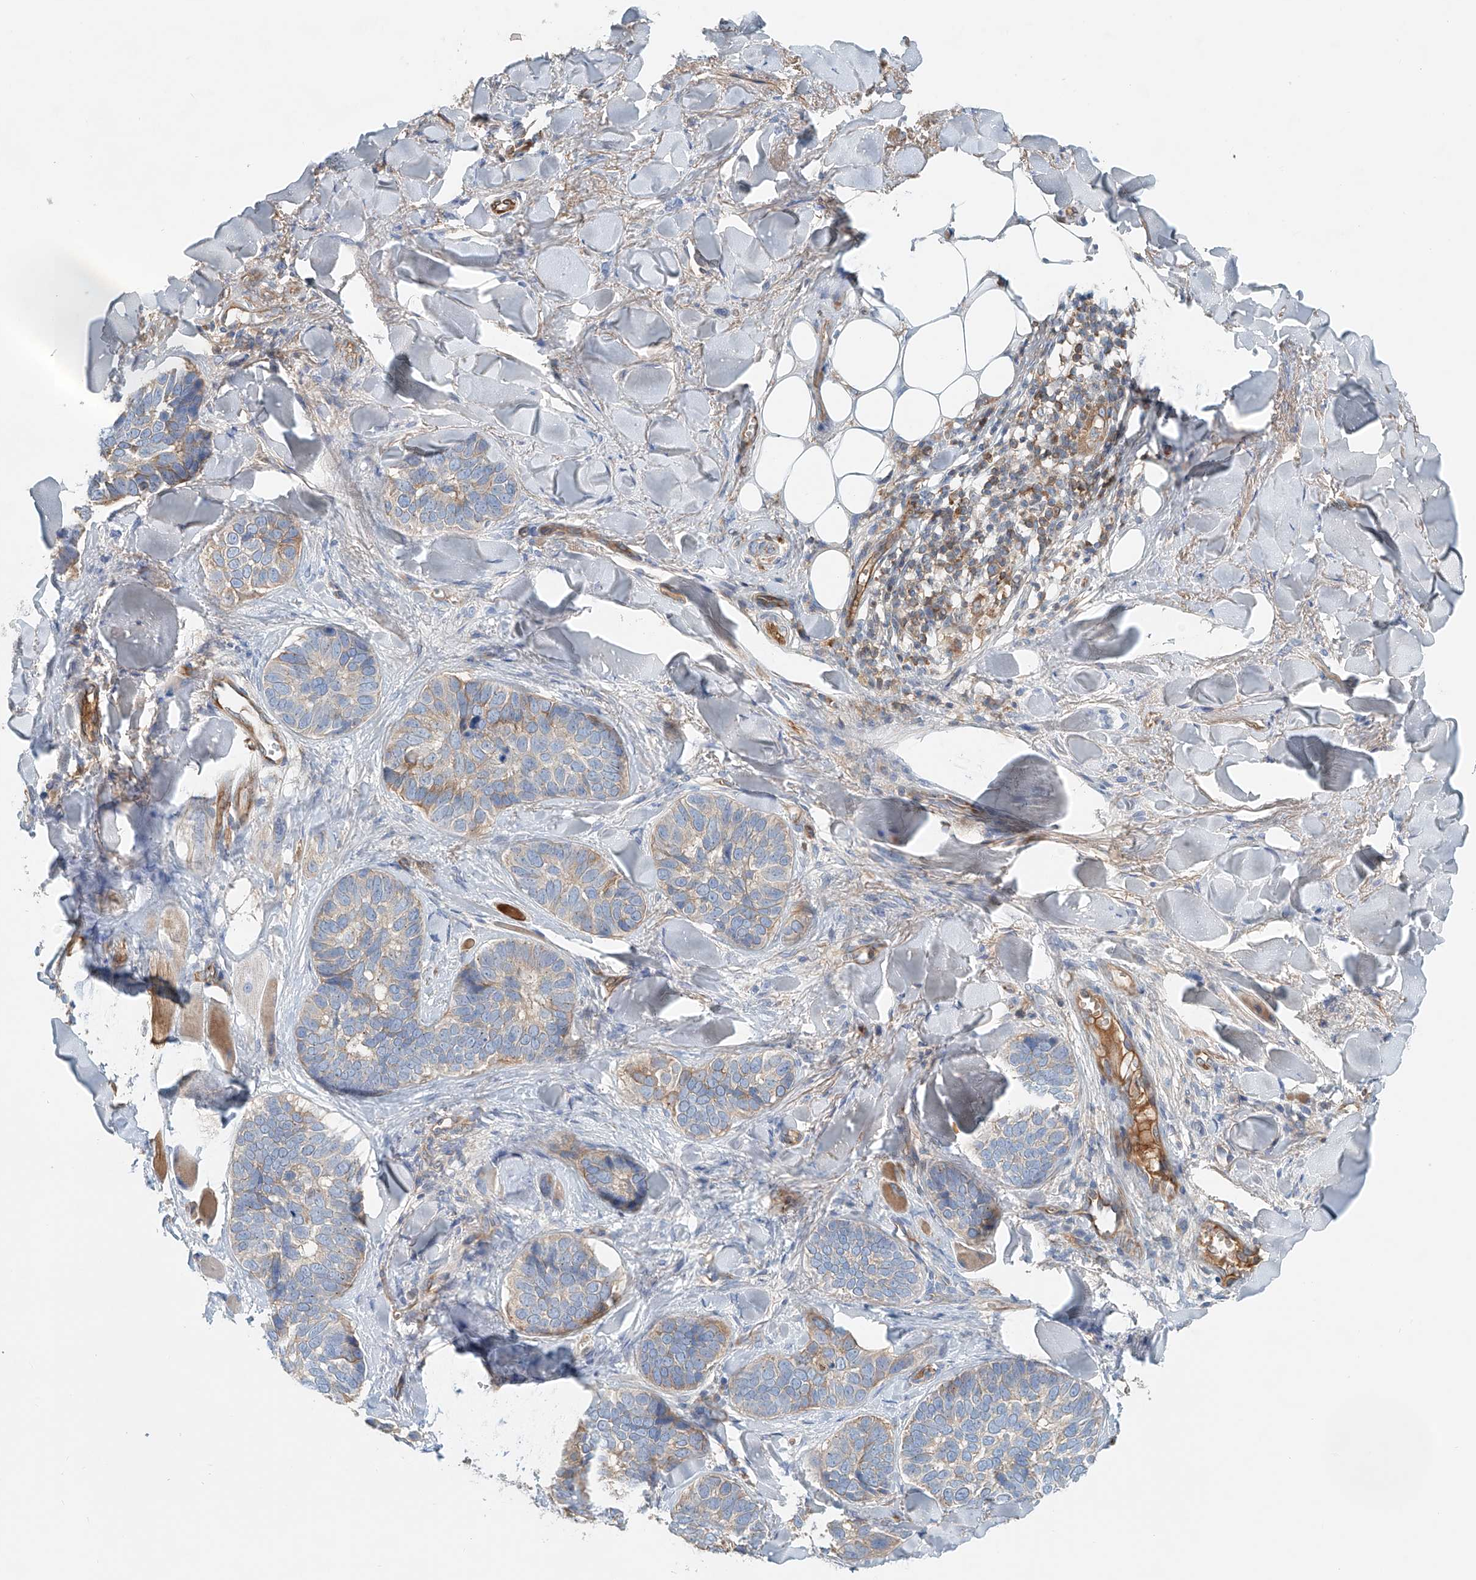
{"staining": {"intensity": "weak", "quantity": "25%-75%", "location": "cytoplasmic/membranous"}, "tissue": "skin cancer", "cell_type": "Tumor cells", "image_type": "cancer", "snomed": [{"axis": "morphology", "description": "Basal cell carcinoma"}, {"axis": "topography", "description": "Skin"}], "caption": "Immunohistochemistry (IHC) (DAB) staining of basal cell carcinoma (skin) shows weak cytoplasmic/membranous protein positivity in approximately 25%-75% of tumor cells.", "gene": "FRYL", "patient": {"sex": "male", "age": 62}}